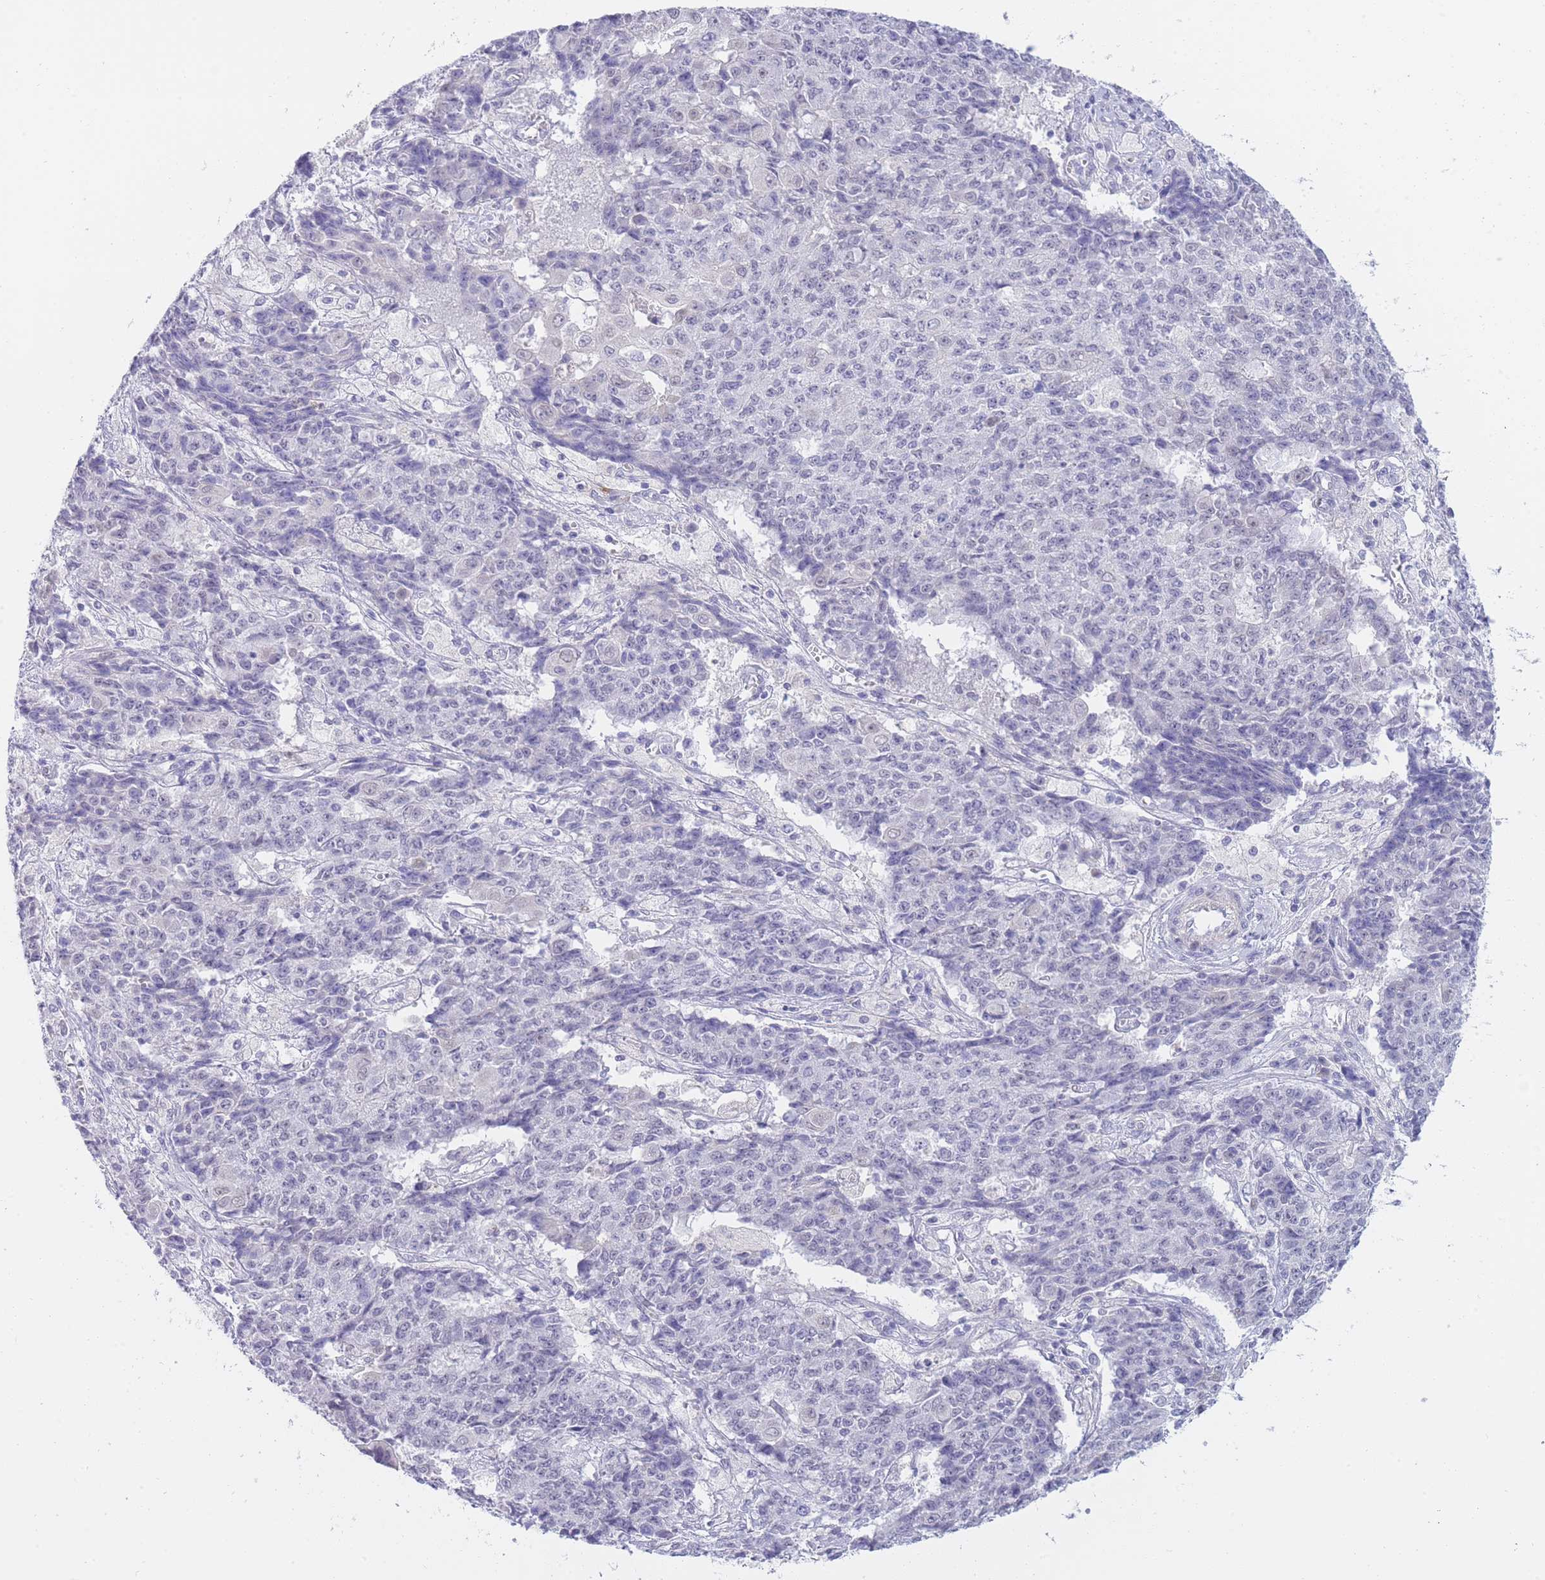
{"staining": {"intensity": "negative", "quantity": "none", "location": "none"}, "tissue": "ovarian cancer", "cell_type": "Tumor cells", "image_type": "cancer", "snomed": [{"axis": "morphology", "description": "Carcinoma, endometroid"}, {"axis": "topography", "description": "Ovary"}], "caption": "Protein analysis of ovarian endometroid carcinoma displays no significant positivity in tumor cells.", "gene": "PRR23B", "patient": {"sex": "female", "age": 42}}